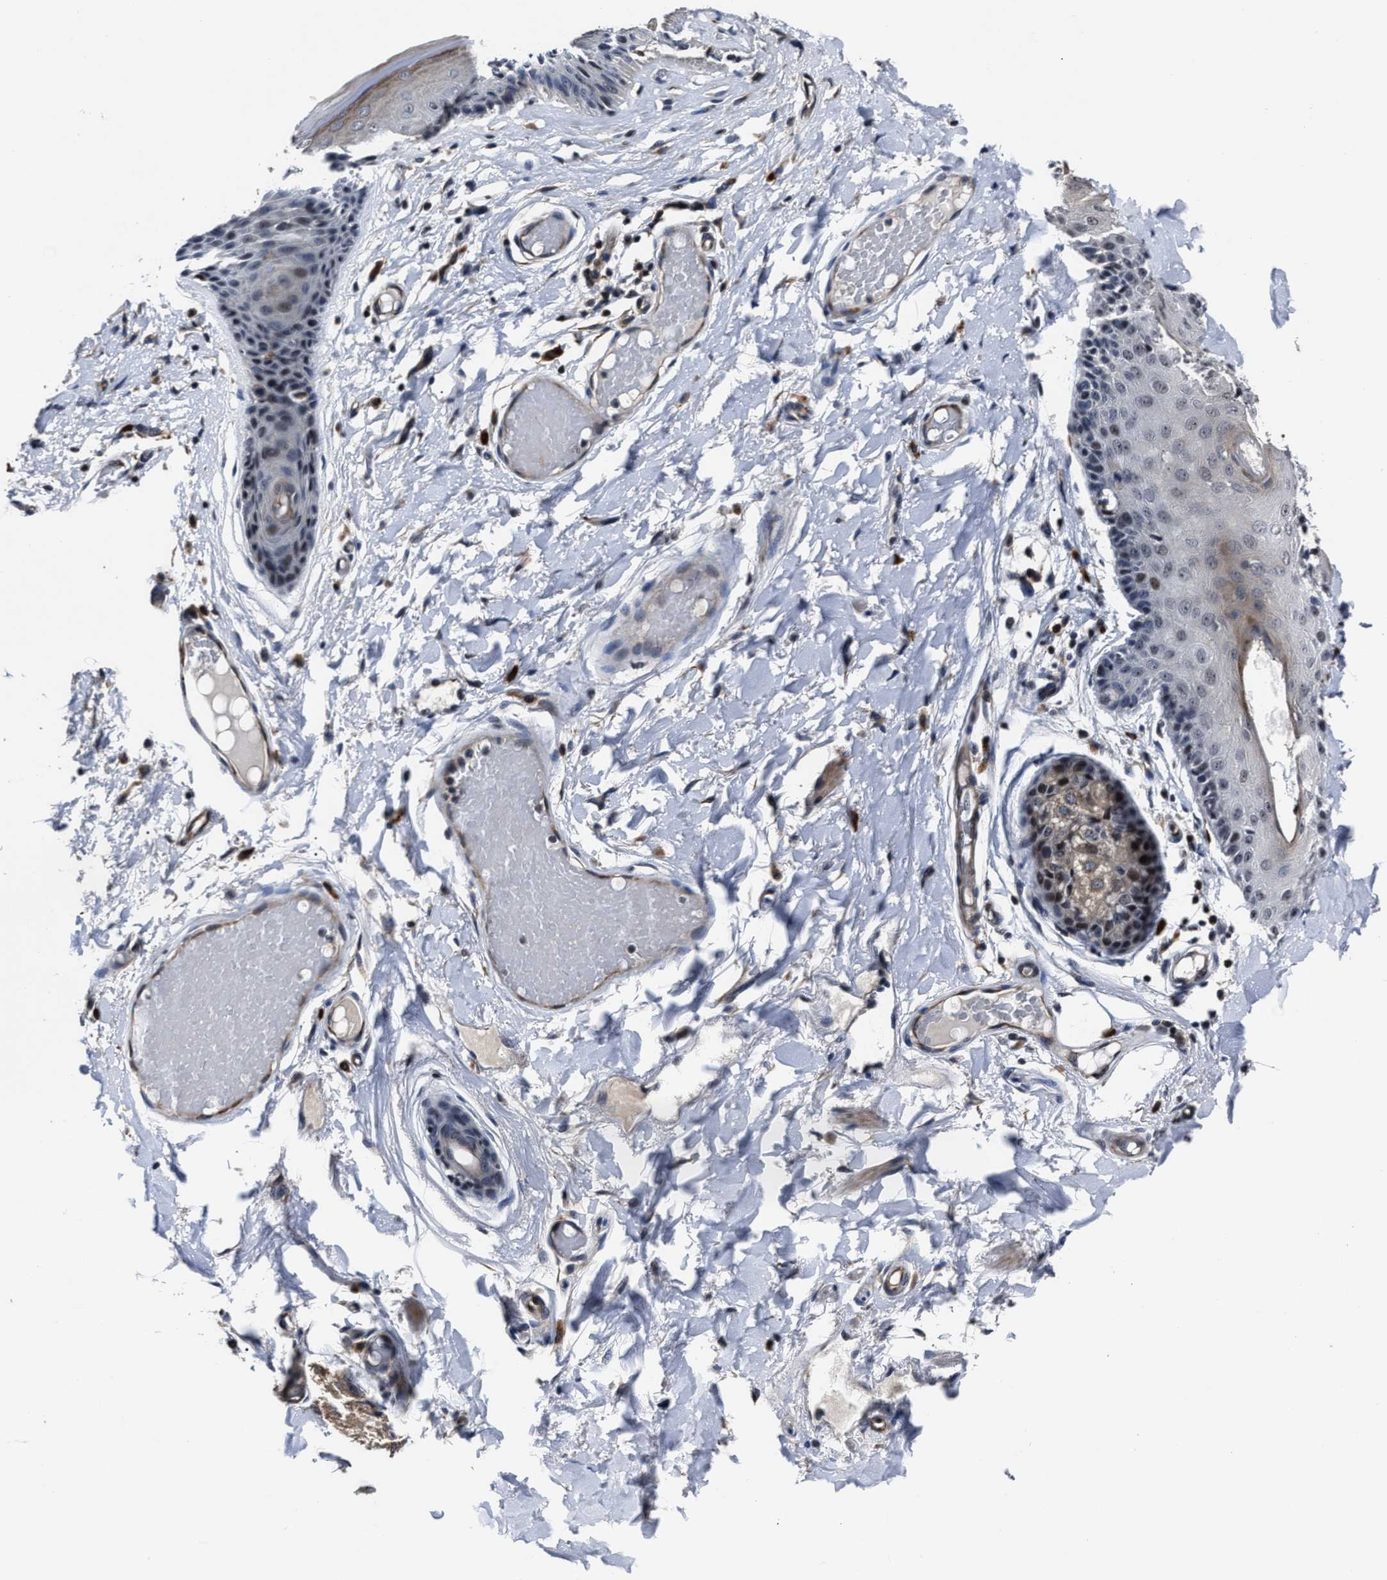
{"staining": {"intensity": "strong", "quantity": "<25%", "location": "cytoplasmic/membranous"}, "tissue": "skin", "cell_type": "Epidermal cells", "image_type": "normal", "snomed": [{"axis": "morphology", "description": "Normal tissue, NOS"}, {"axis": "topography", "description": "Vulva"}], "caption": "This photomicrograph reveals IHC staining of unremarkable human skin, with medium strong cytoplasmic/membranous staining in approximately <25% of epidermal cells.", "gene": "RSBN1L", "patient": {"sex": "female", "age": 73}}